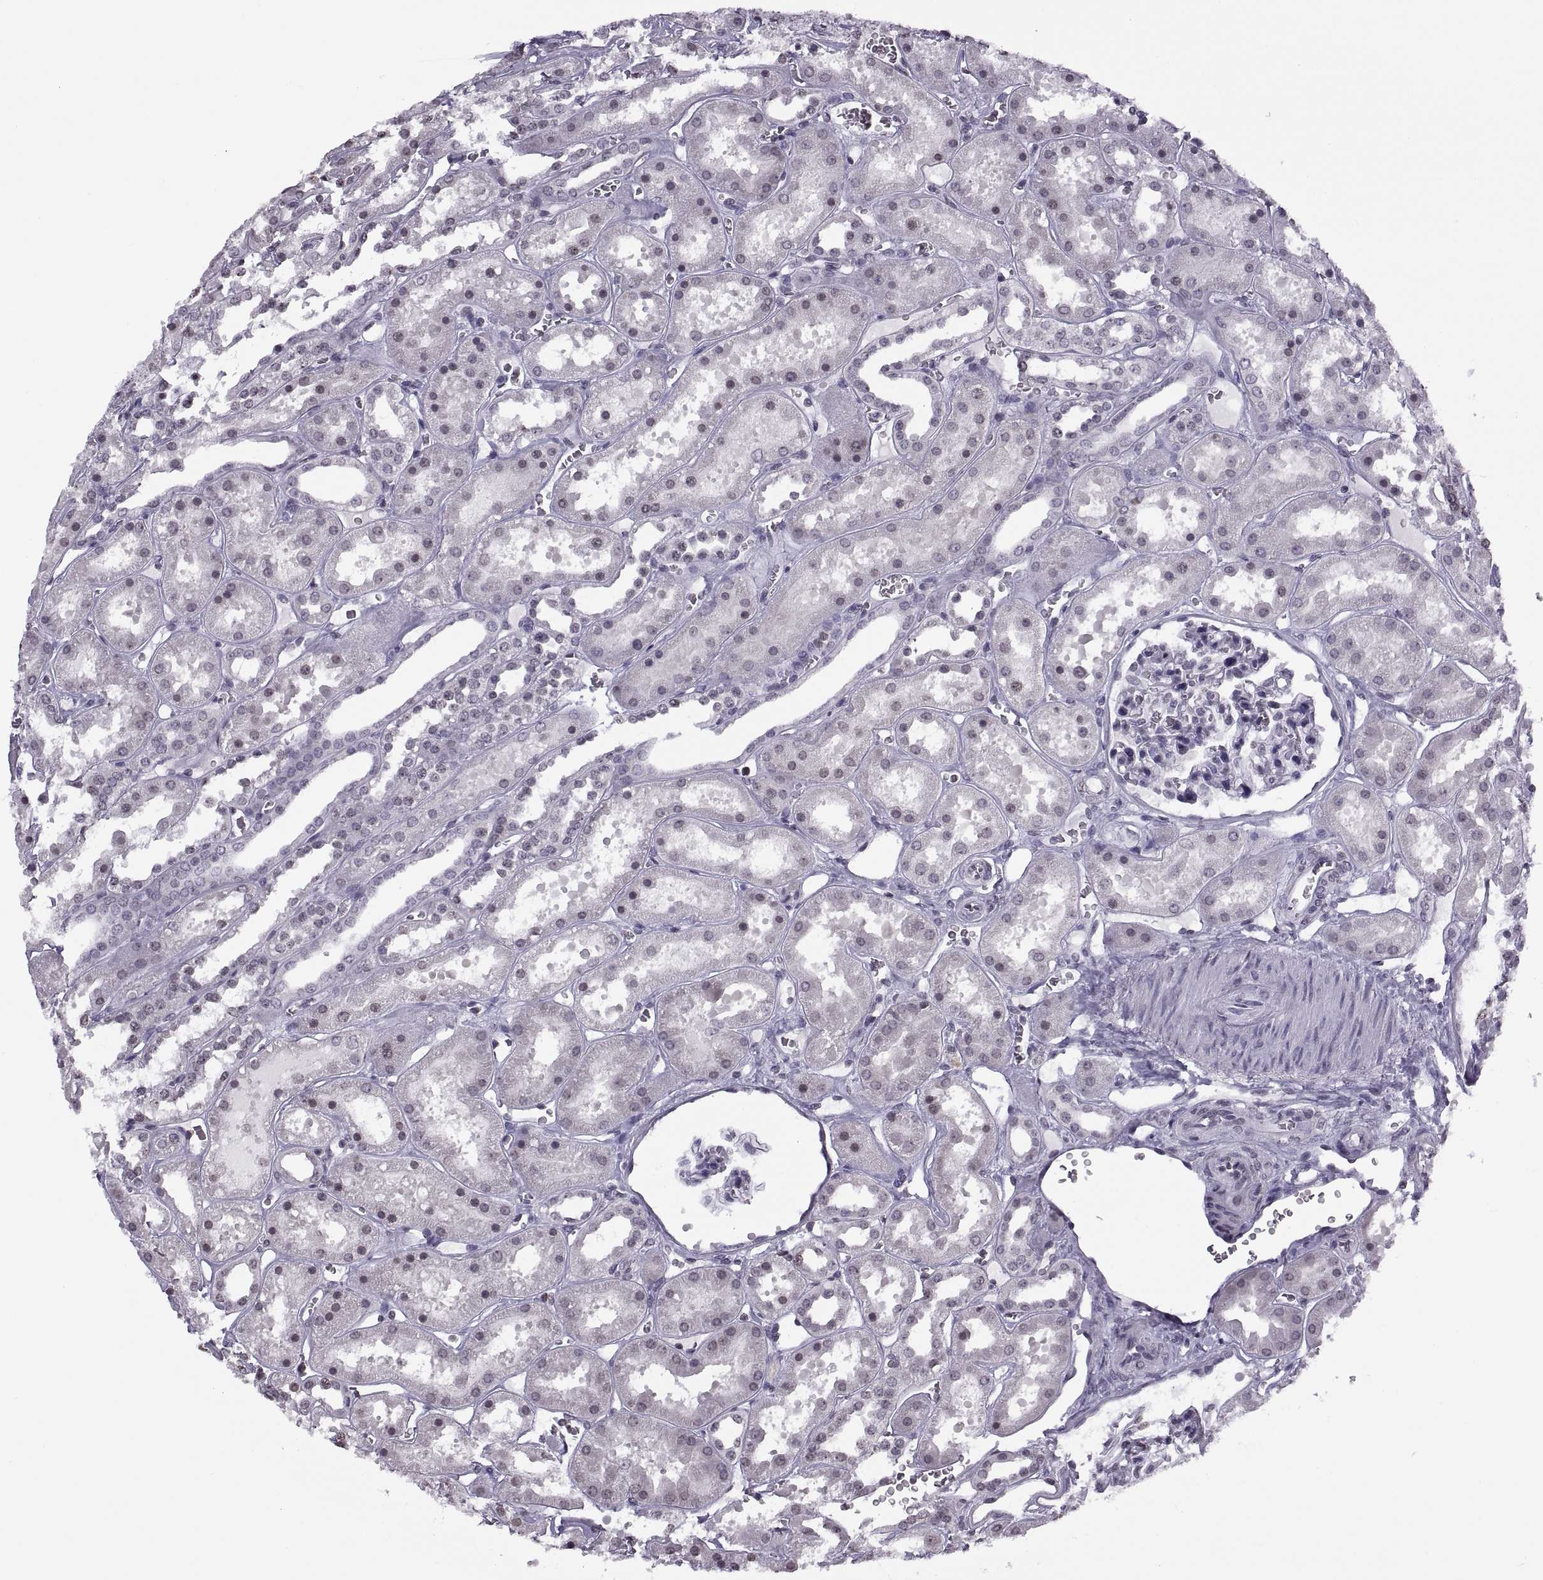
{"staining": {"intensity": "negative", "quantity": "none", "location": "none"}, "tissue": "kidney", "cell_type": "Cells in glomeruli", "image_type": "normal", "snomed": [{"axis": "morphology", "description": "Normal tissue, NOS"}, {"axis": "topography", "description": "Kidney"}], "caption": "Image shows no significant protein positivity in cells in glomeruli of benign kidney.", "gene": "H1", "patient": {"sex": "female", "age": 41}}